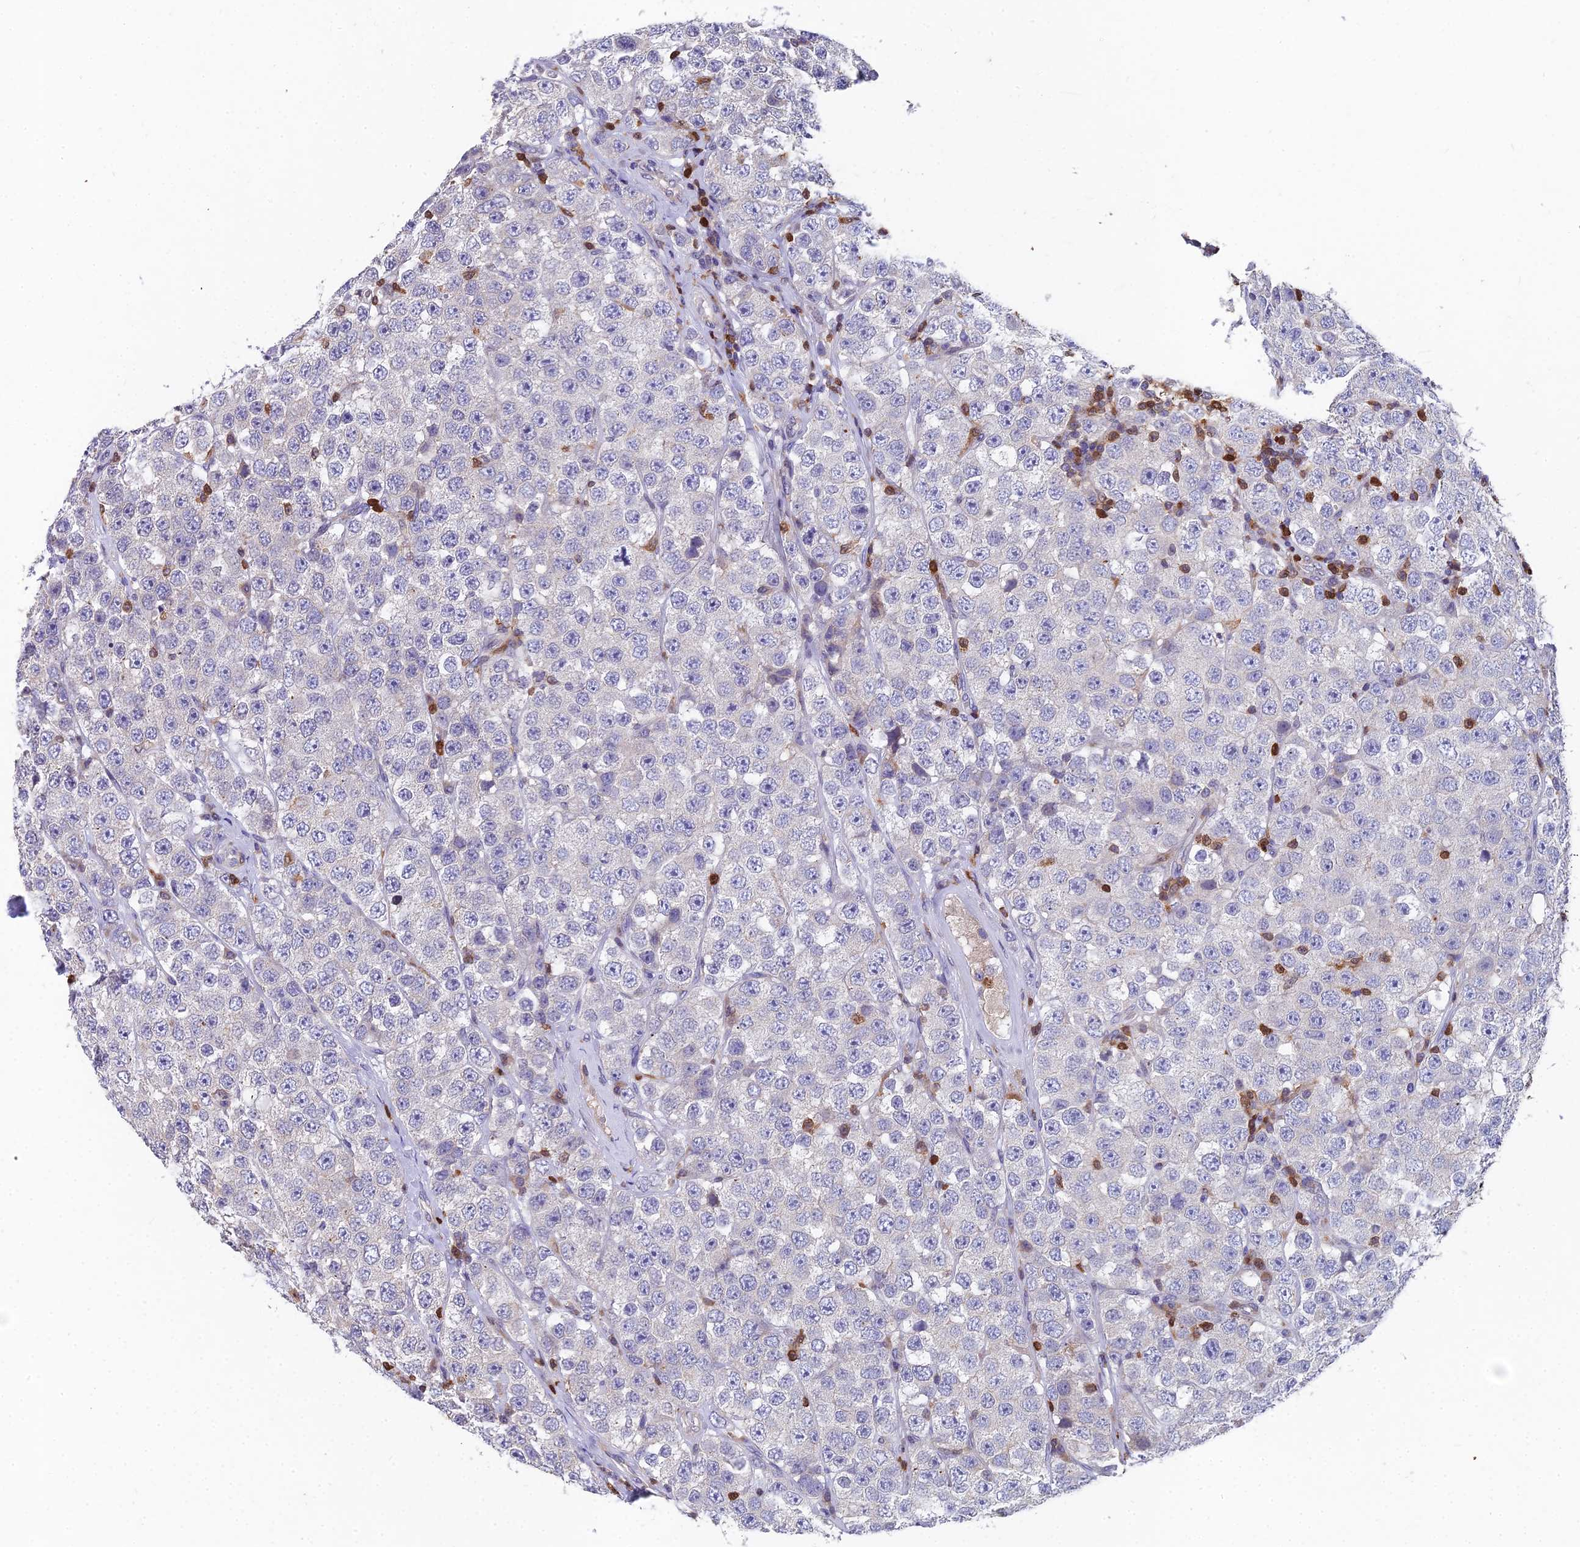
{"staining": {"intensity": "negative", "quantity": "none", "location": "none"}, "tissue": "testis cancer", "cell_type": "Tumor cells", "image_type": "cancer", "snomed": [{"axis": "morphology", "description": "Seminoma, NOS"}, {"axis": "topography", "description": "Testis"}], "caption": "Micrograph shows no significant protein staining in tumor cells of seminoma (testis).", "gene": "GALK2", "patient": {"sex": "male", "age": 28}}